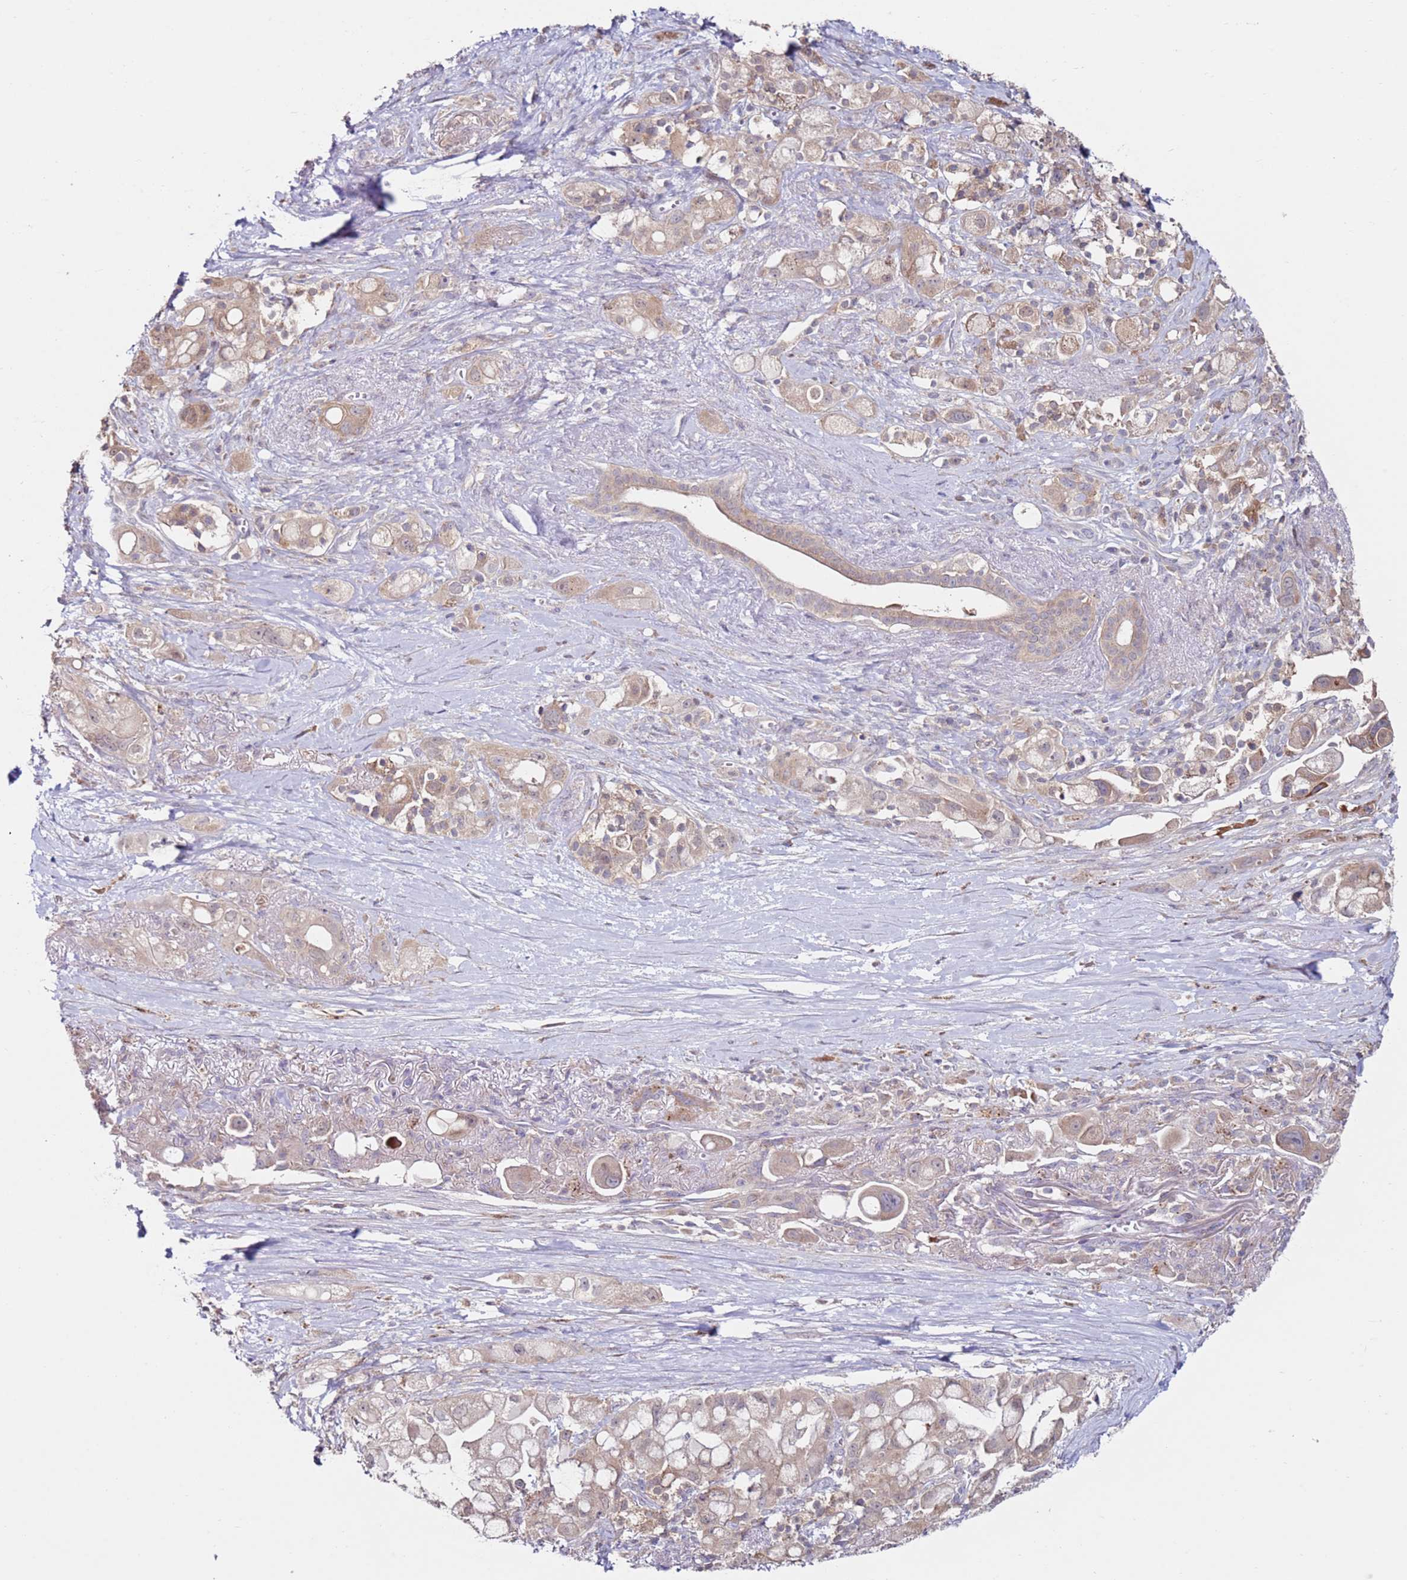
{"staining": {"intensity": "weak", "quantity": ">75%", "location": "cytoplasmic/membranous"}, "tissue": "pancreatic cancer", "cell_type": "Tumor cells", "image_type": "cancer", "snomed": [{"axis": "morphology", "description": "Adenocarcinoma, NOS"}, {"axis": "topography", "description": "Pancreas"}], "caption": "Protein analysis of pancreatic cancer tissue shows weak cytoplasmic/membranous expression in about >75% of tumor cells.", "gene": "CNOT9", "patient": {"sex": "male", "age": 68}}